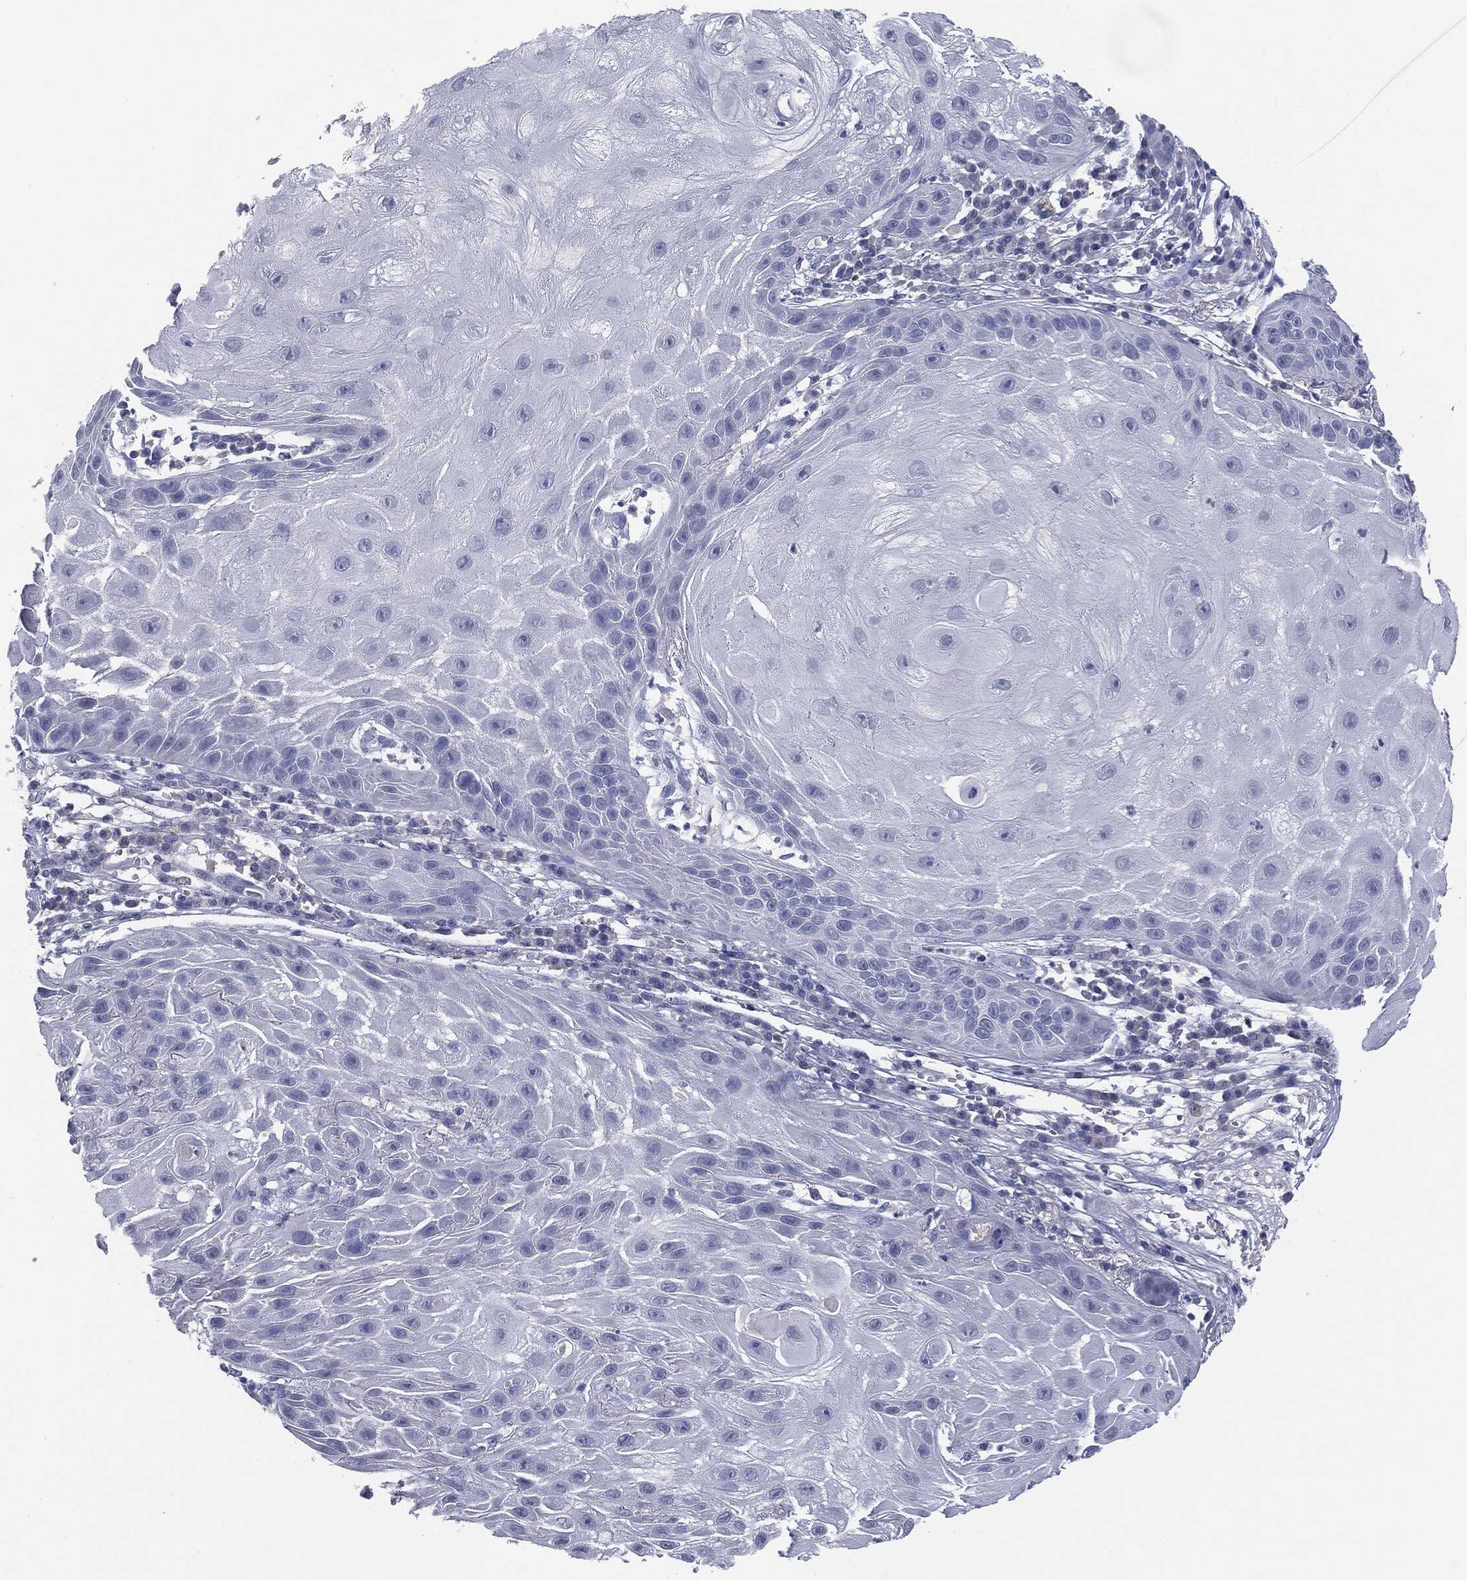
{"staining": {"intensity": "negative", "quantity": "none", "location": "none"}, "tissue": "skin cancer", "cell_type": "Tumor cells", "image_type": "cancer", "snomed": [{"axis": "morphology", "description": "Normal tissue, NOS"}, {"axis": "morphology", "description": "Squamous cell carcinoma, NOS"}, {"axis": "topography", "description": "Skin"}], "caption": "DAB (3,3'-diaminobenzidine) immunohistochemical staining of skin squamous cell carcinoma displays no significant expression in tumor cells. The staining was performed using DAB to visualize the protein expression in brown, while the nuclei were stained in blue with hematoxylin (Magnification: 20x).", "gene": "MUC1", "patient": {"sex": "male", "age": 79}}